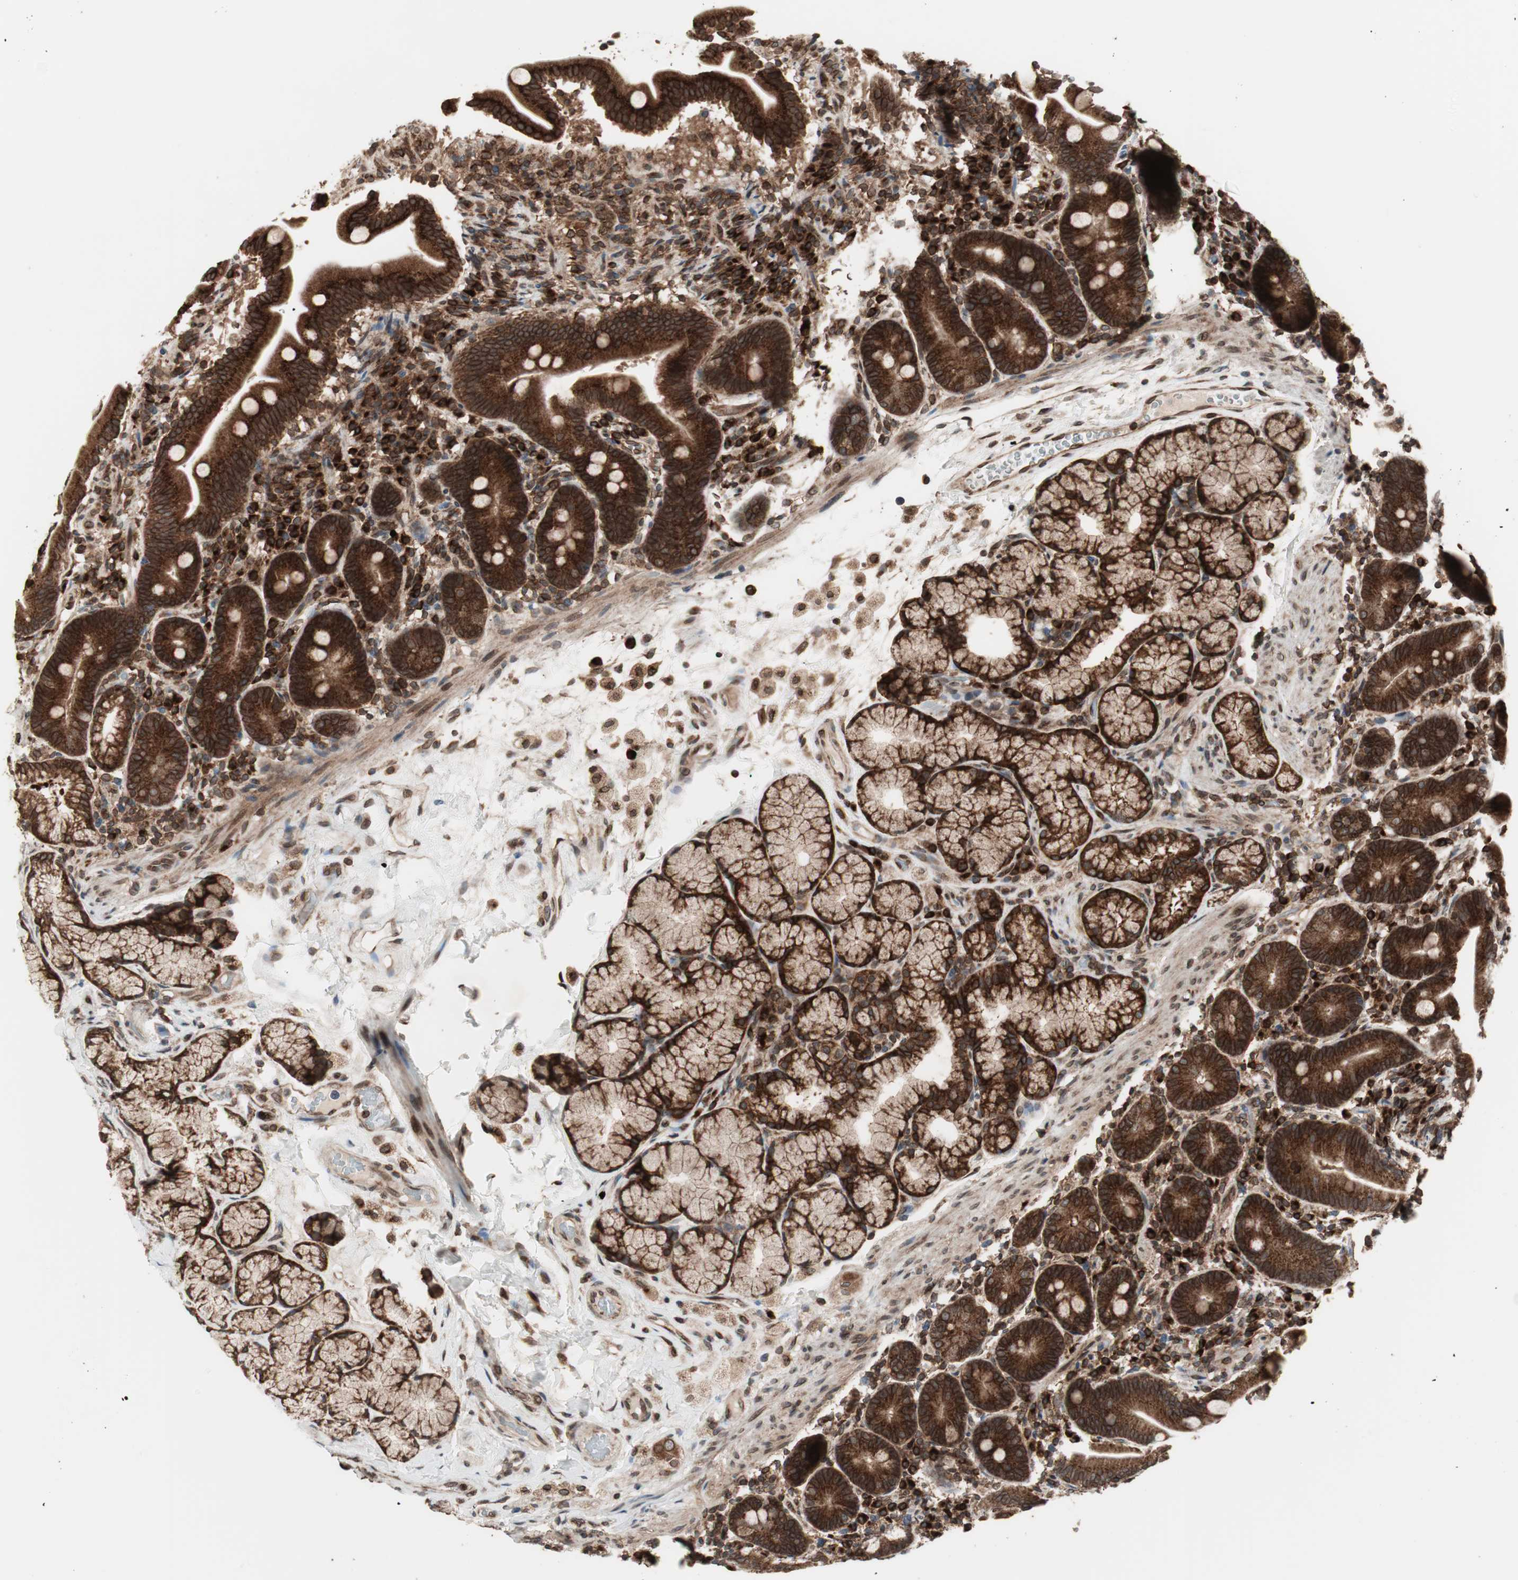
{"staining": {"intensity": "strong", "quantity": ">75%", "location": "cytoplasmic/membranous,nuclear"}, "tissue": "duodenum", "cell_type": "Glandular cells", "image_type": "normal", "snomed": [{"axis": "morphology", "description": "Normal tissue, NOS"}, {"axis": "topography", "description": "Duodenum"}], "caption": "Protein positivity by IHC reveals strong cytoplasmic/membranous,nuclear expression in approximately >75% of glandular cells in benign duodenum. (DAB (3,3'-diaminobenzidine) IHC with brightfield microscopy, high magnification).", "gene": "NUP62", "patient": {"sex": "male", "age": 54}}